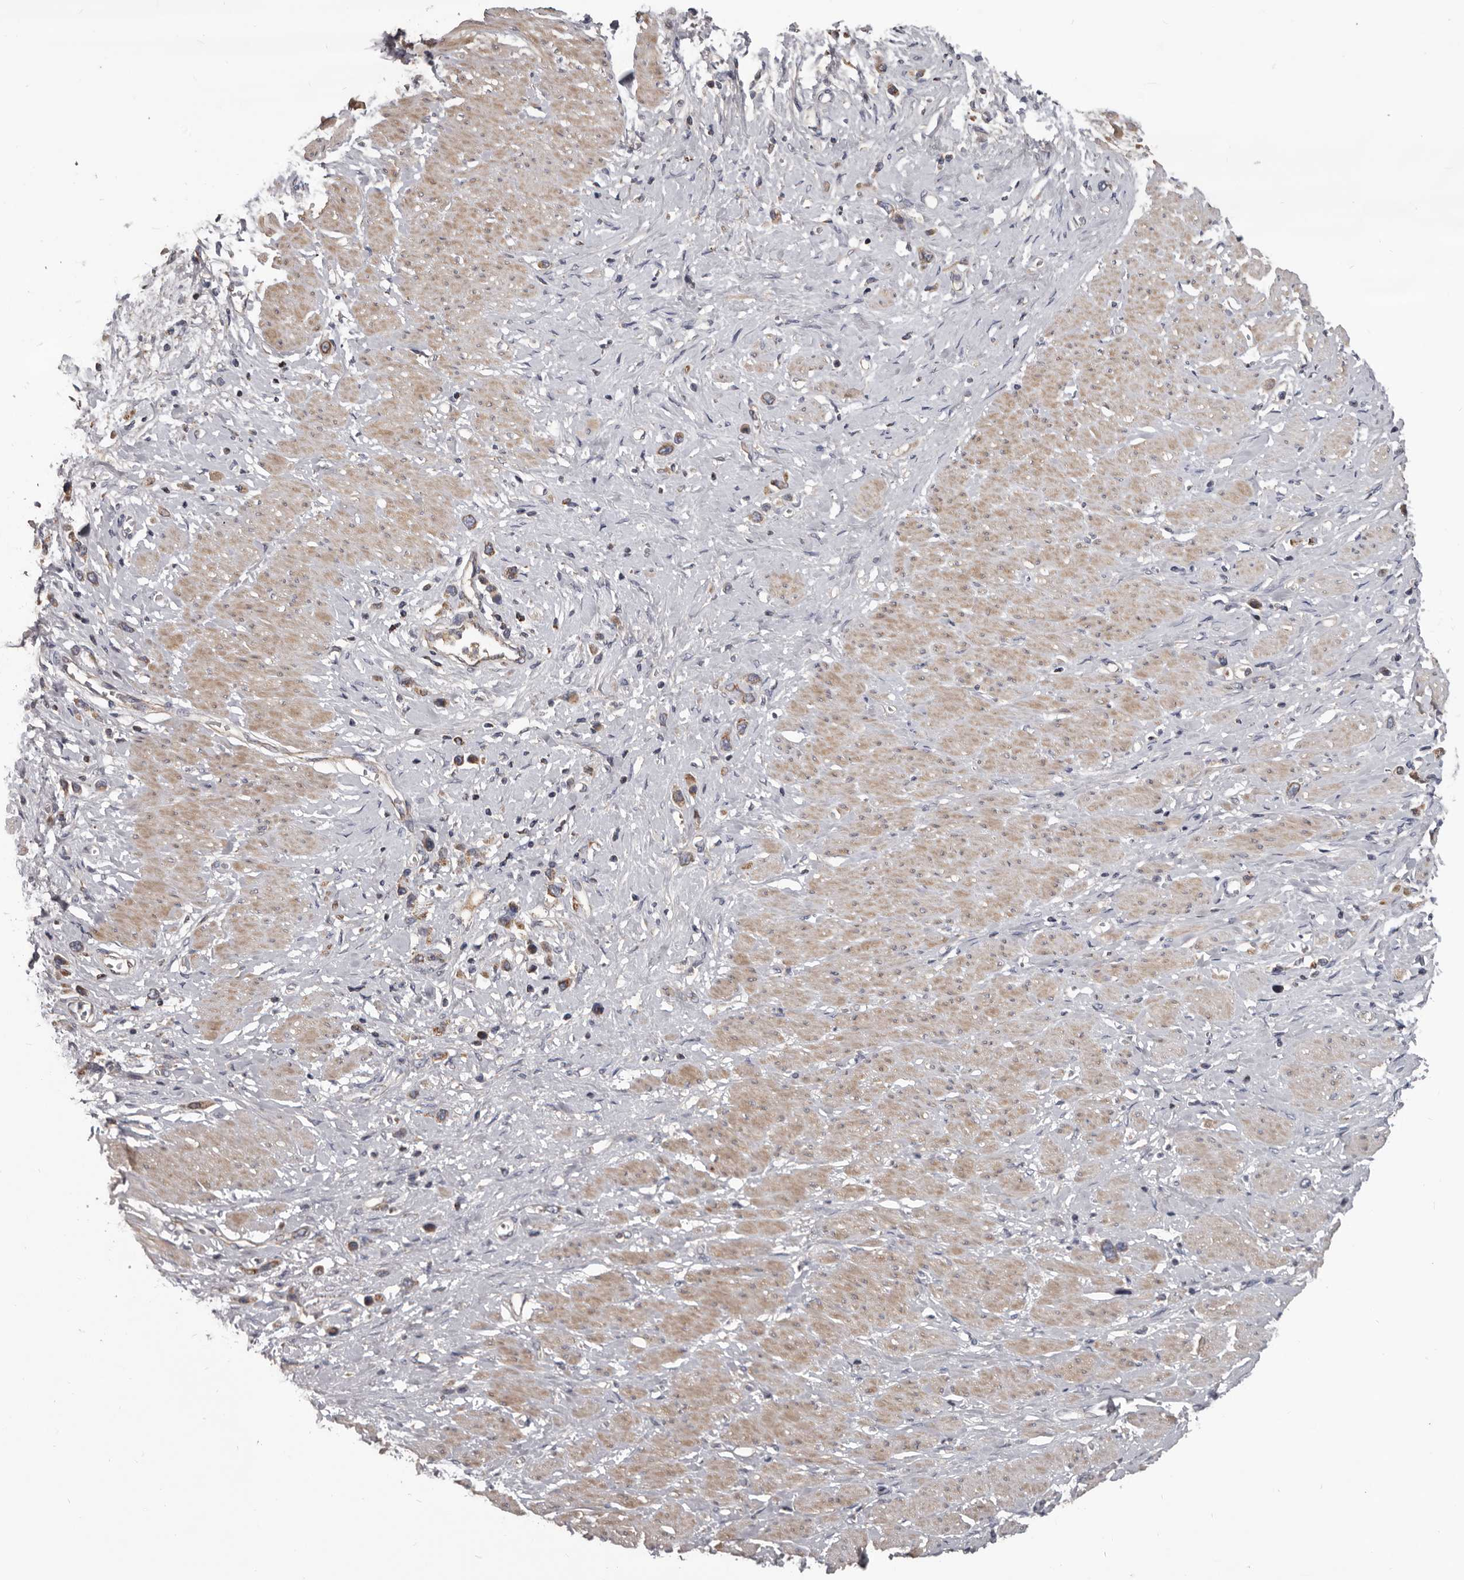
{"staining": {"intensity": "moderate", "quantity": ">75%", "location": "cytoplasmic/membranous"}, "tissue": "stomach cancer", "cell_type": "Tumor cells", "image_type": "cancer", "snomed": [{"axis": "morphology", "description": "Adenocarcinoma, NOS"}, {"axis": "topography", "description": "Stomach"}], "caption": "This image demonstrates stomach adenocarcinoma stained with immunohistochemistry to label a protein in brown. The cytoplasmic/membranous of tumor cells show moderate positivity for the protein. Nuclei are counter-stained blue.", "gene": "ALDH5A1", "patient": {"sex": "female", "age": 65}}